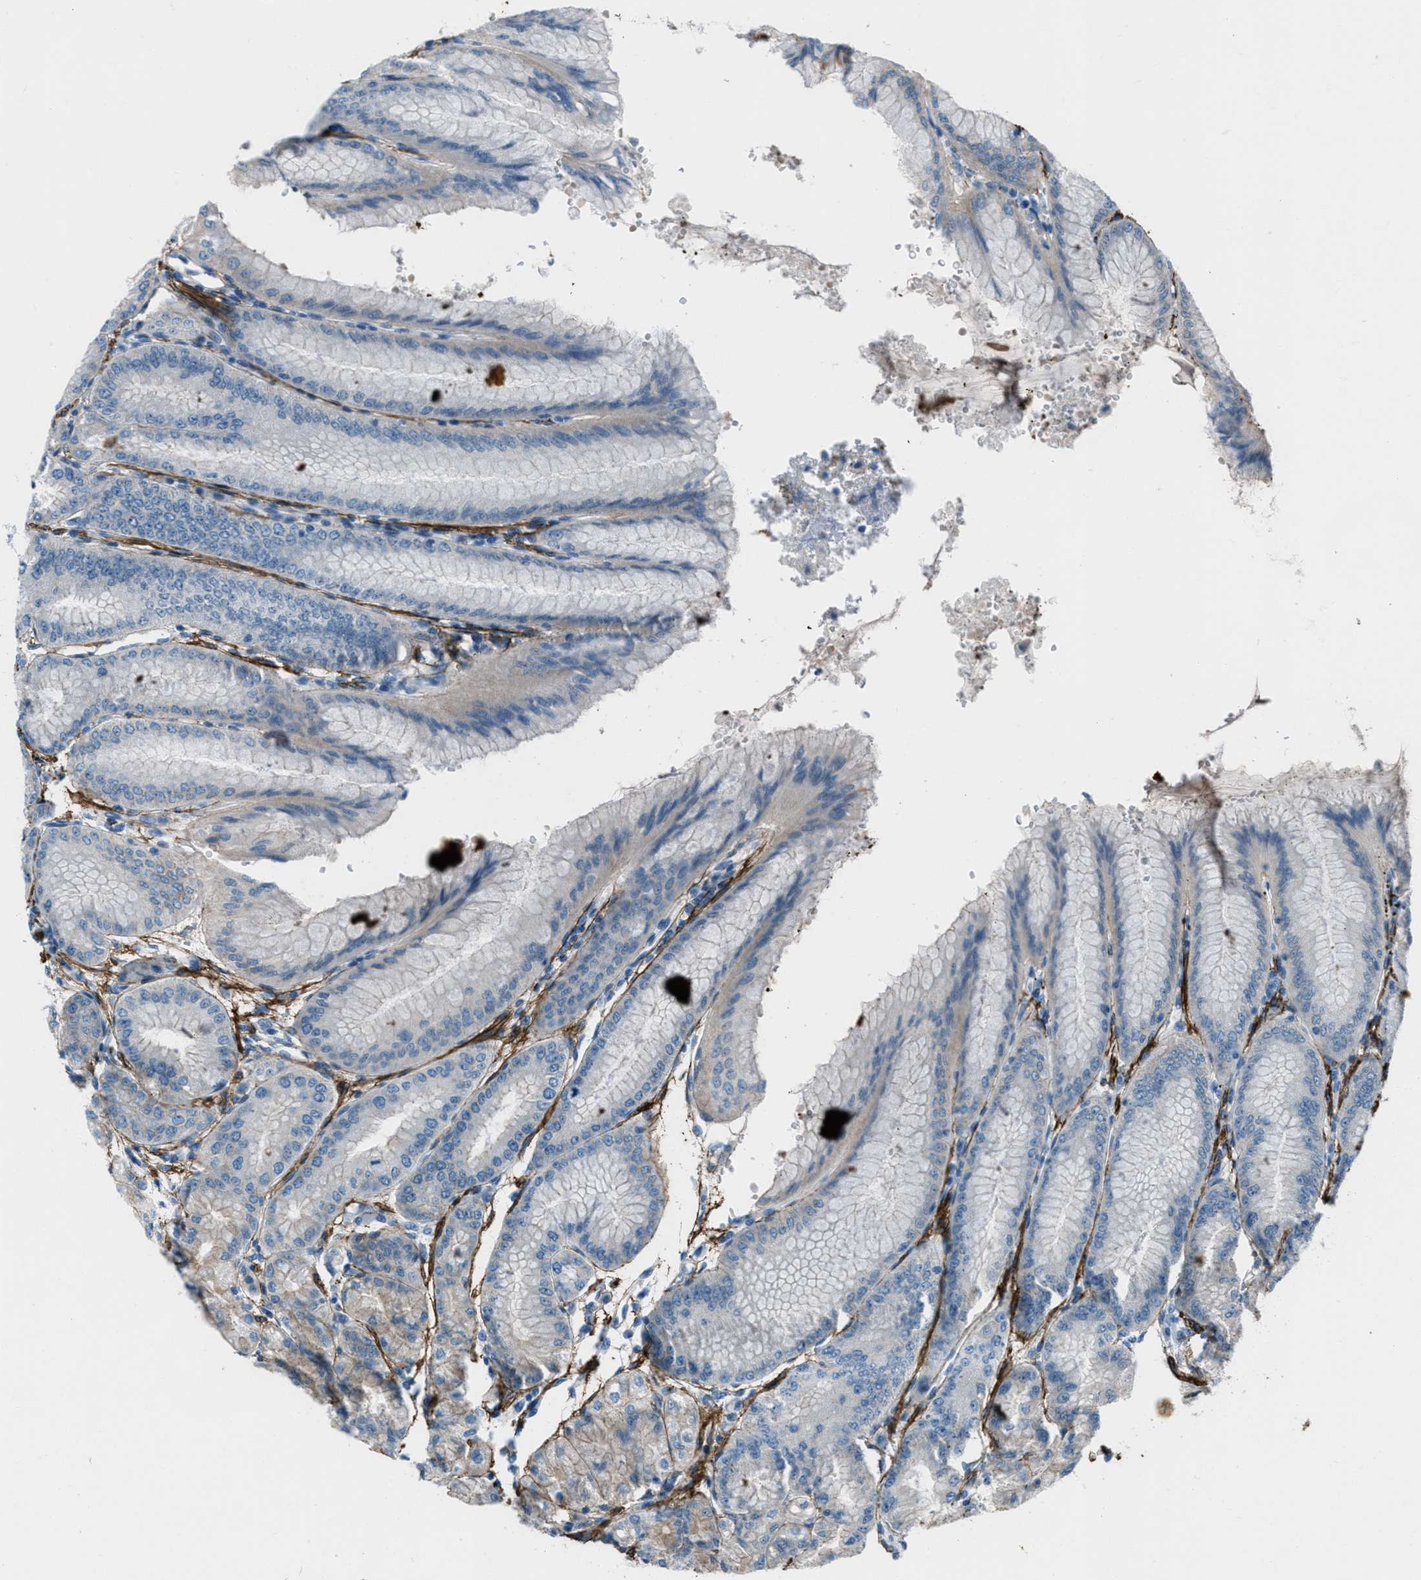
{"staining": {"intensity": "moderate", "quantity": "25%-75%", "location": "cytoplasmic/membranous"}, "tissue": "stomach", "cell_type": "Glandular cells", "image_type": "normal", "snomed": [{"axis": "morphology", "description": "Normal tissue, NOS"}, {"axis": "topography", "description": "Stomach, lower"}], "caption": "Immunohistochemistry staining of unremarkable stomach, which shows medium levels of moderate cytoplasmic/membranous expression in about 25%-75% of glandular cells indicating moderate cytoplasmic/membranous protein positivity. The staining was performed using DAB (3,3'-diaminobenzidine) (brown) for protein detection and nuclei were counterstained in hematoxylin (blue).", "gene": "FBN1", "patient": {"sex": "male", "age": 71}}